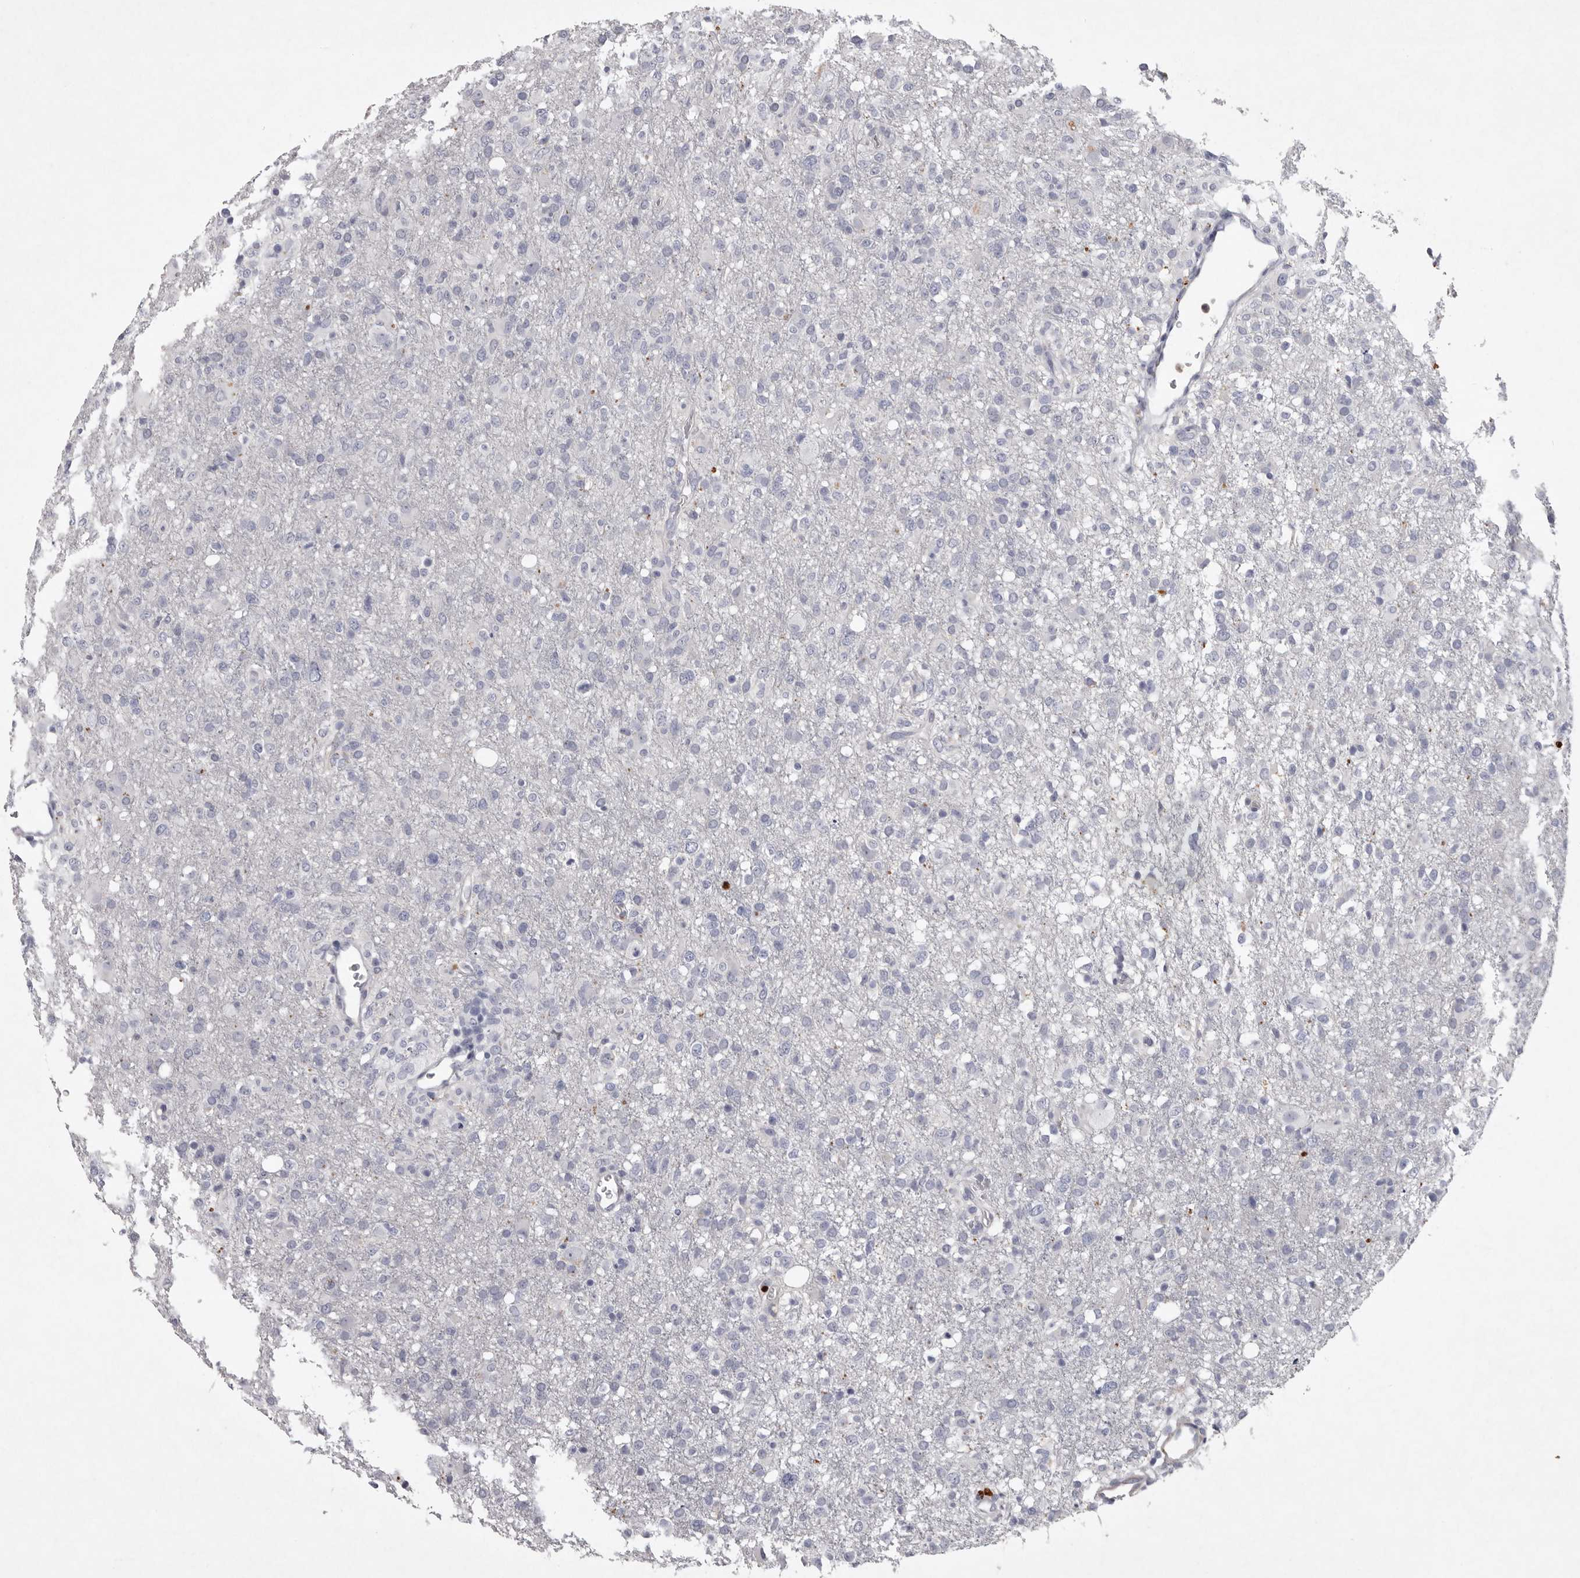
{"staining": {"intensity": "negative", "quantity": "none", "location": "none"}, "tissue": "glioma", "cell_type": "Tumor cells", "image_type": "cancer", "snomed": [{"axis": "morphology", "description": "Glioma, malignant, High grade"}, {"axis": "topography", "description": "Brain"}], "caption": "Tumor cells show no significant staining in malignant glioma (high-grade). (Stains: DAB (3,3'-diaminobenzidine) immunohistochemistry (IHC) with hematoxylin counter stain, Microscopy: brightfield microscopy at high magnification).", "gene": "NKAIN4", "patient": {"sex": "female", "age": 57}}